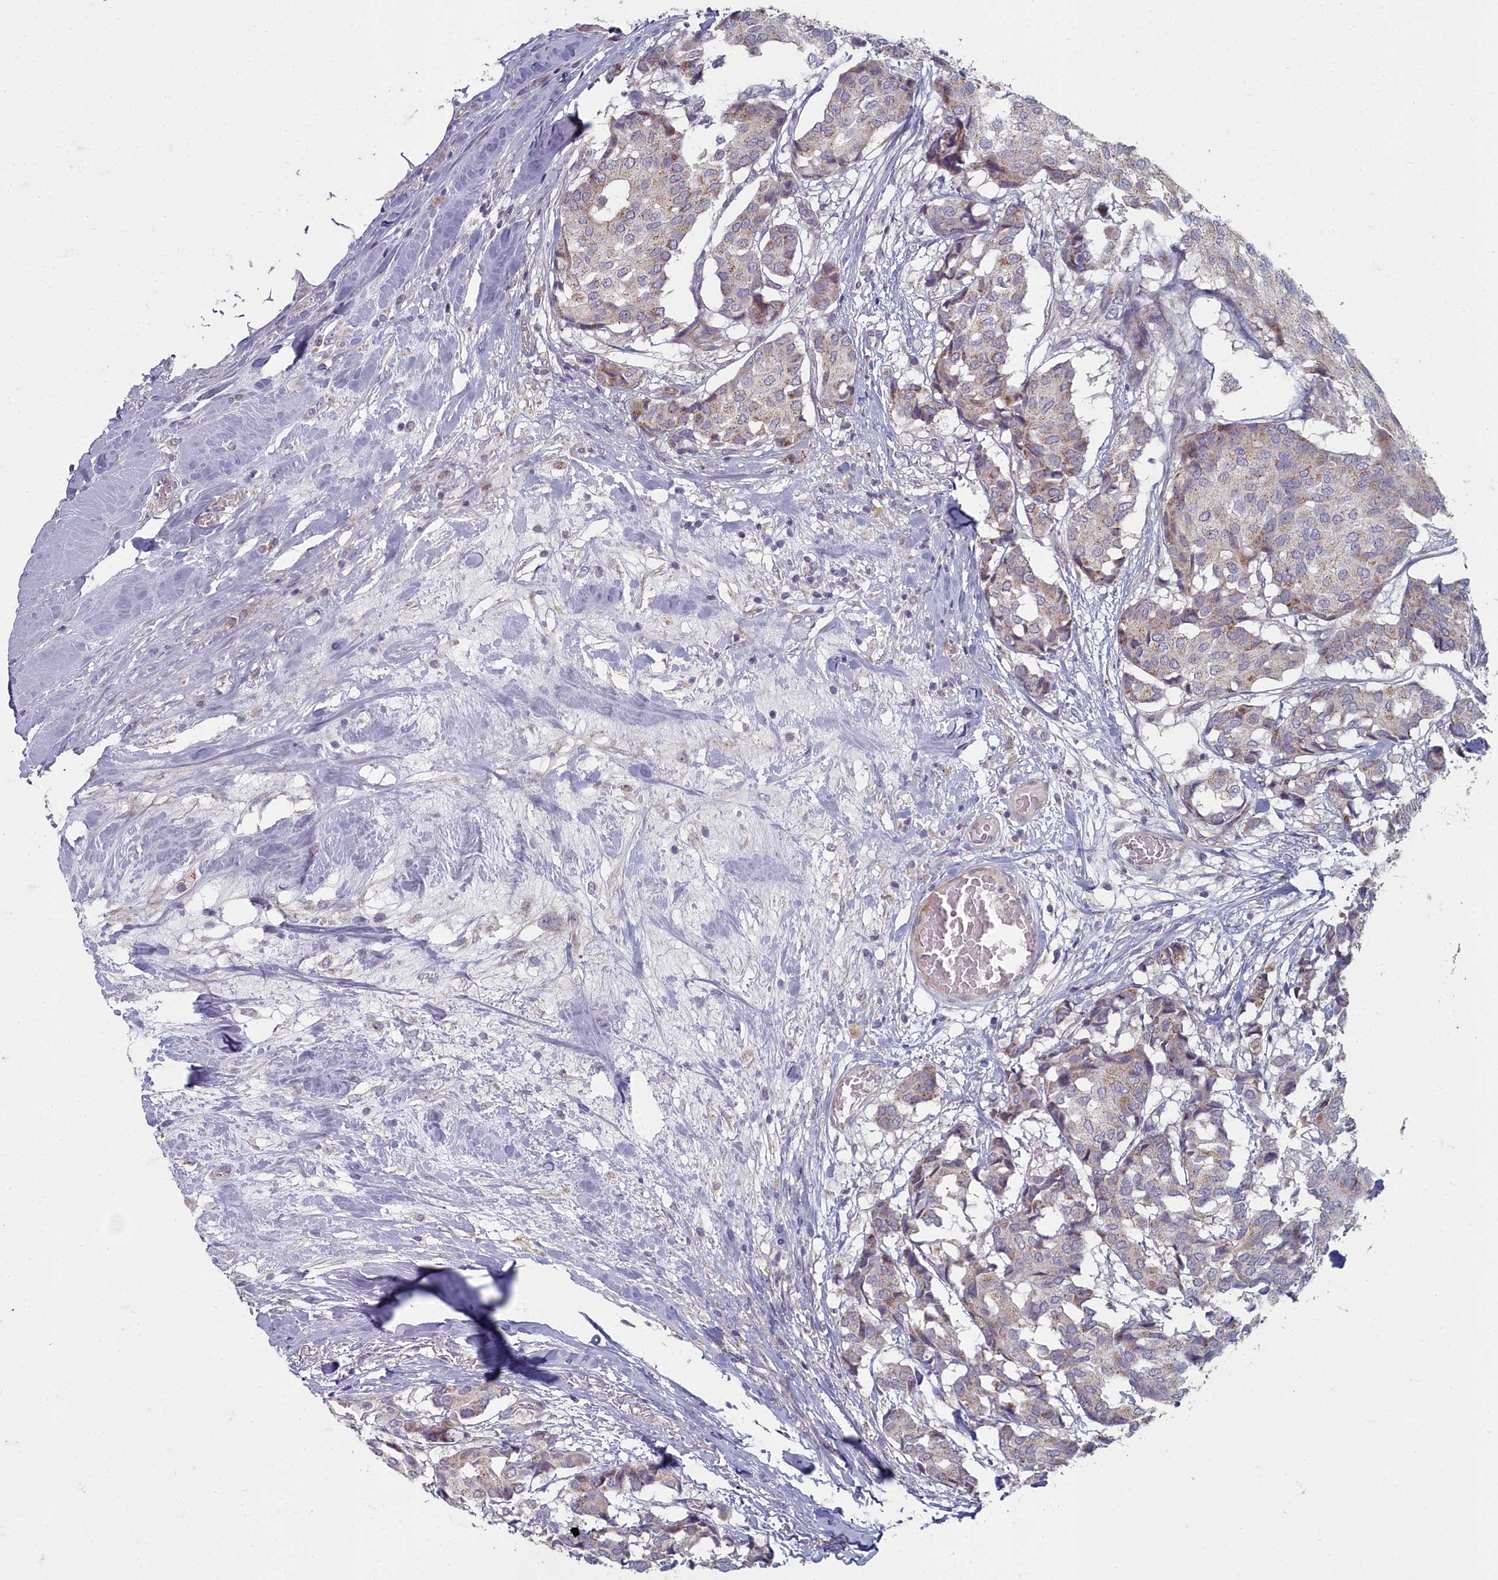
{"staining": {"intensity": "weak", "quantity": "<25%", "location": "cytoplasmic/membranous"}, "tissue": "breast cancer", "cell_type": "Tumor cells", "image_type": "cancer", "snomed": [{"axis": "morphology", "description": "Duct carcinoma"}, {"axis": "topography", "description": "Breast"}], "caption": "Immunohistochemistry image of neoplastic tissue: human breast invasive ductal carcinoma stained with DAB (3,3'-diaminobenzidine) demonstrates no significant protein staining in tumor cells. (DAB IHC, high magnification).", "gene": "INSYN2A", "patient": {"sex": "female", "age": 75}}